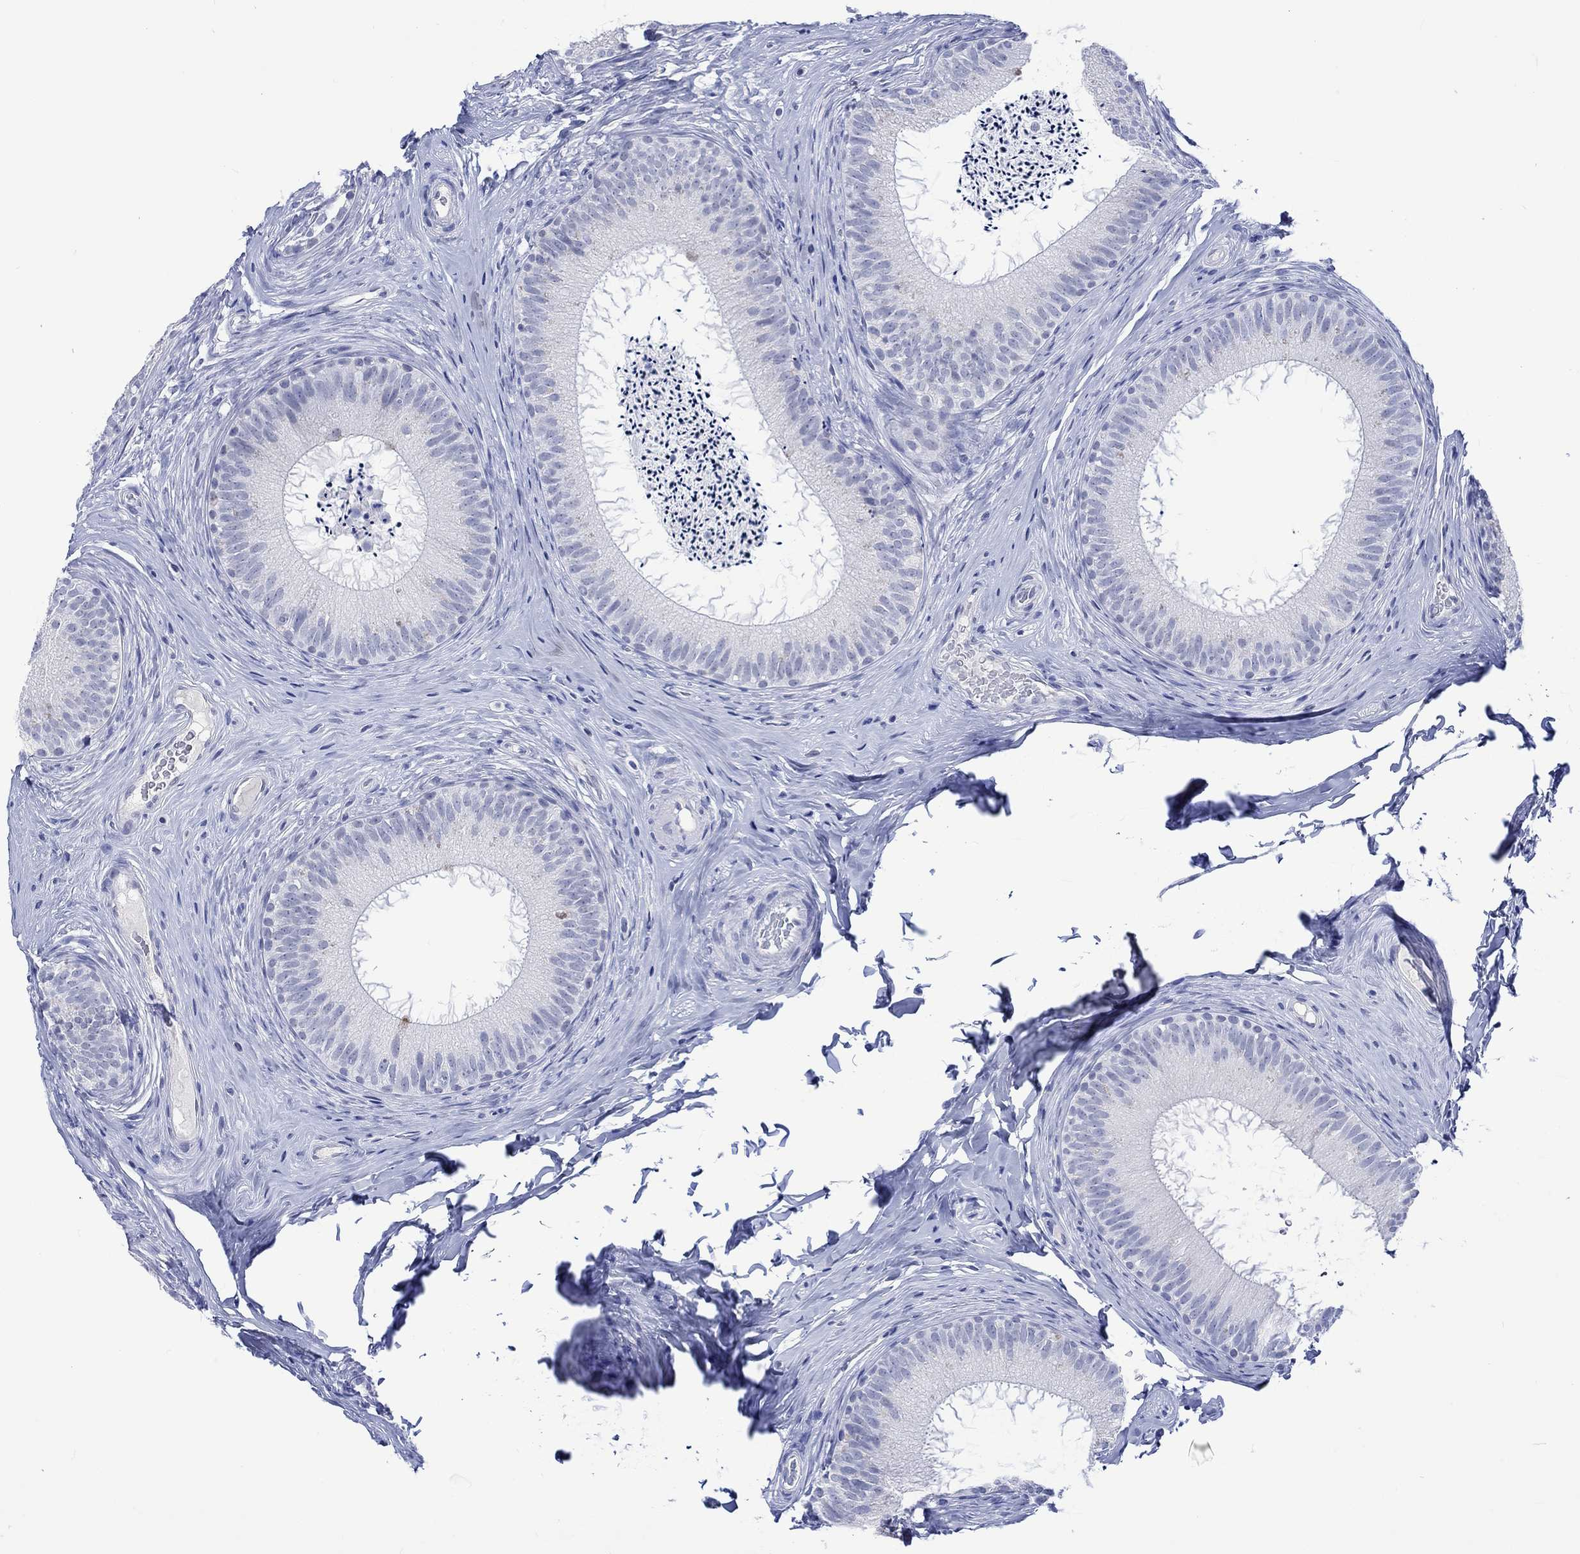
{"staining": {"intensity": "negative", "quantity": "none", "location": "none"}, "tissue": "epididymis", "cell_type": "Glandular cells", "image_type": "normal", "snomed": [{"axis": "morphology", "description": "Normal tissue, NOS"}, {"axis": "morphology", "description": "Carcinoma, Embryonal, NOS"}, {"axis": "topography", "description": "Testis"}, {"axis": "topography", "description": "Epididymis"}], "caption": "Immunohistochemistry of normal epididymis demonstrates no expression in glandular cells. The staining is performed using DAB brown chromogen with nuclei counter-stained in using hematoxylin.", "gene": "KLHL33", "patient": {"sex": "male", "age": 24}}